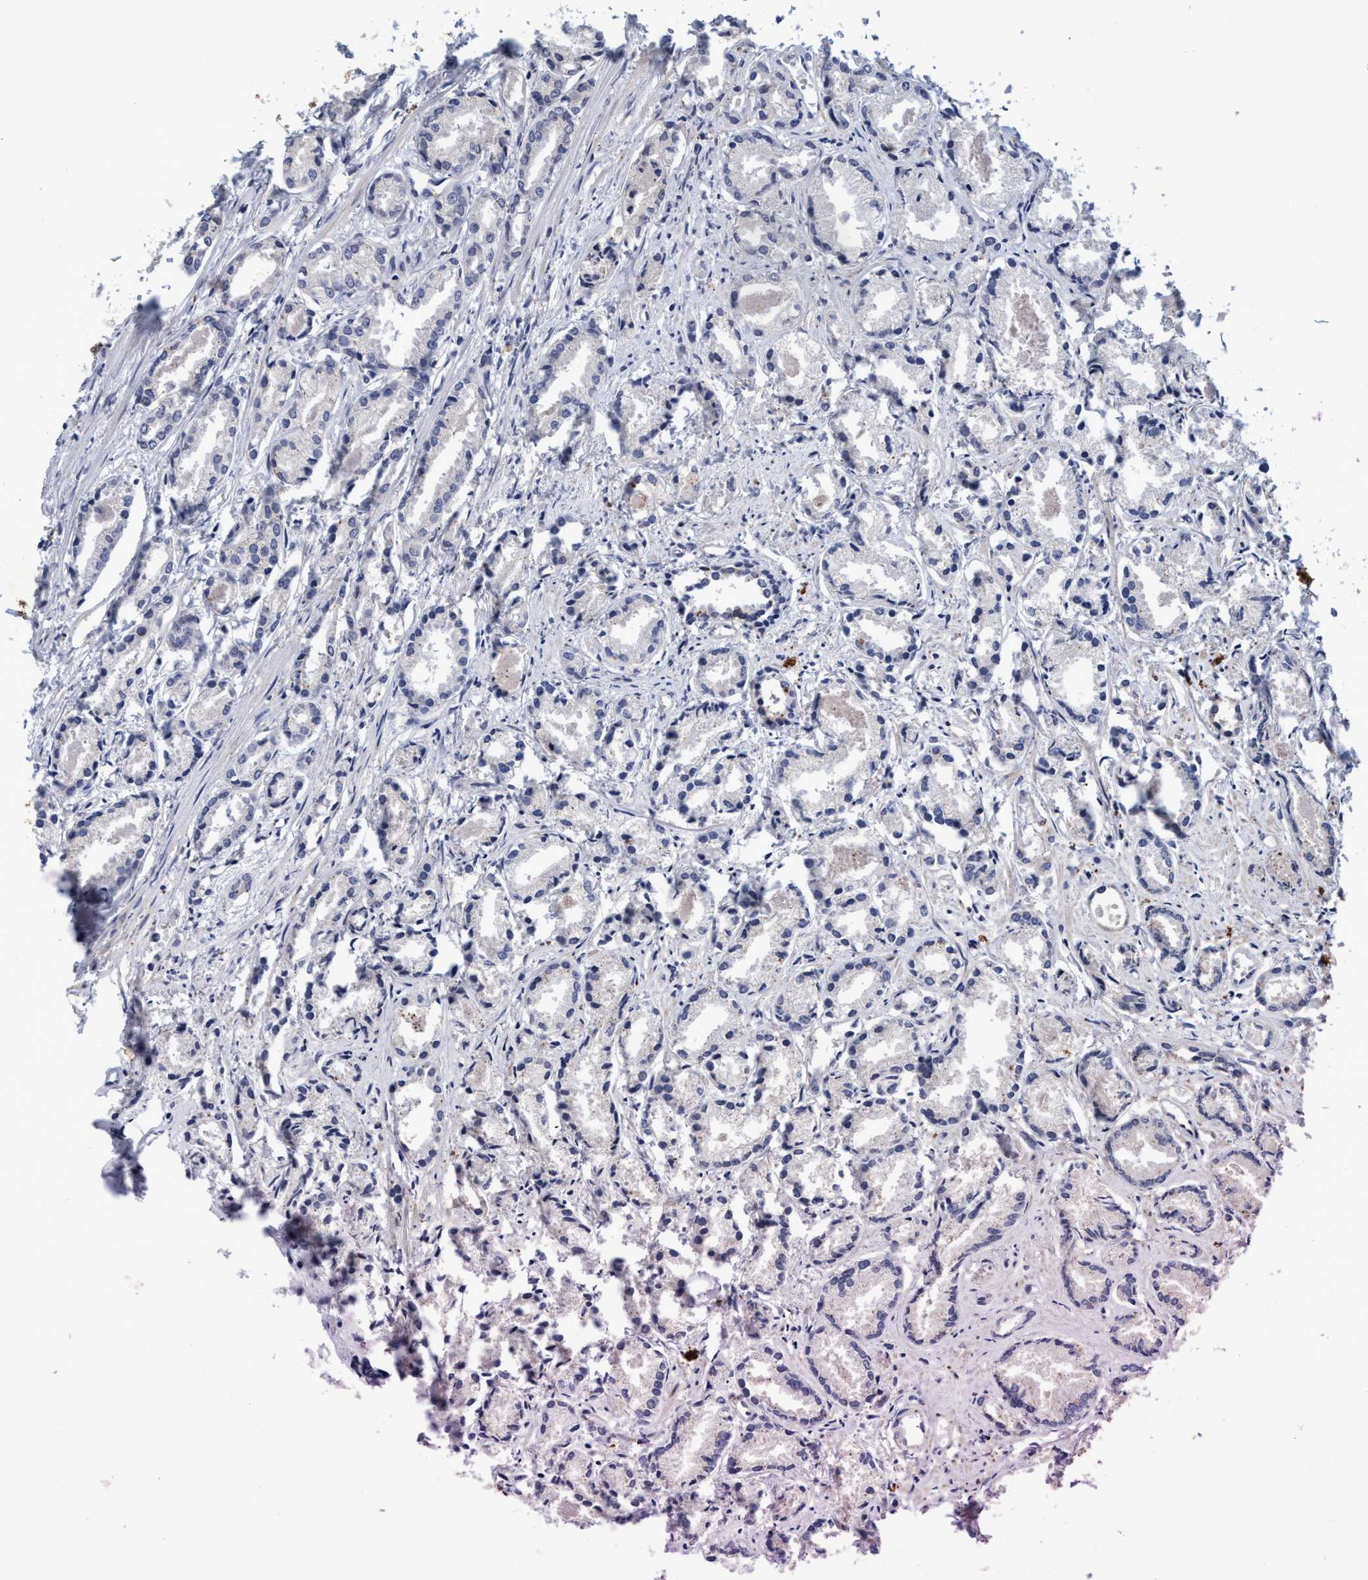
{"staining": {"intensity": "negative", "quantity": "none", "location": "none"}, "tissue": "prostate cancer", "cell_type": "Tumor cells", "image_type": "cancer", "snomed": [{"axis": "morphology", "description": "Adenocarcinoma, Low grade"}, {"axis": "topography", "description": "Prostate"}], "caption": "High power microscopy photomicrograph of an immunohistochemistry image of prostate cancer (adenocarcinoma (low-grade)), revealing no significant positivity in tumor cells.", "gene": "GRB14", "patient": {"sex": "male", "age": 72}}